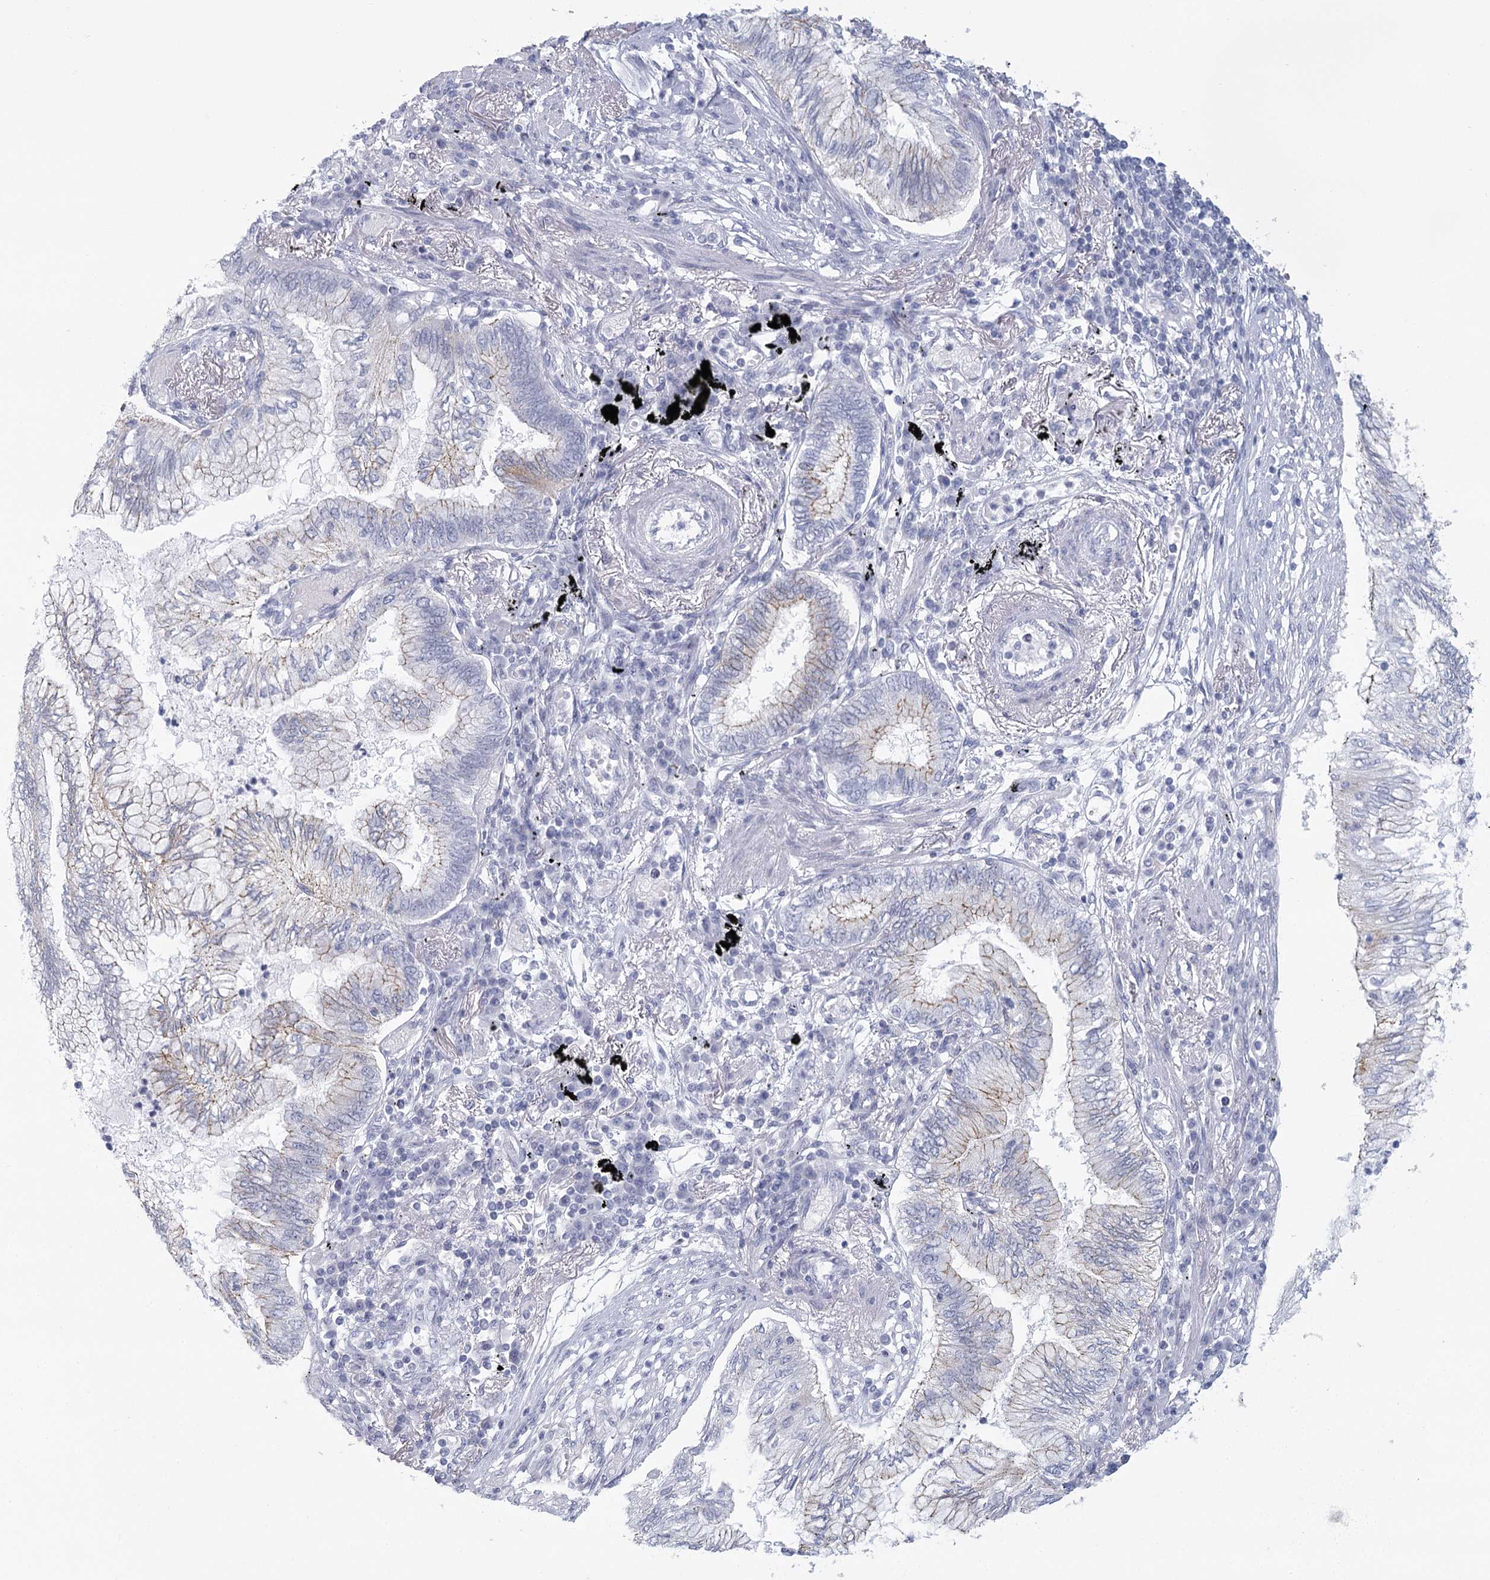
{"staining": {"intensity": "weak", "quantity": "<25%", "location": "cytoplasmic/membranous"}, "tissue": "lung cancer", "cell_type": "Tumor cells", "image_type": "cancer", "snomed": [{"axis": "morphology", "description": "Normal tissue, NOS"}, {"axis": "morphology", "description": "Adenocarcinoma, NOS"}, {"axis": "topography", "description": "Bronchus"}, {"axis": "topography", "description": "Lung"}], "caption": "This is an immunohistochemistry (IHC) histopathology image of lung adenocarcinoma. There is no expression in tumor cells.", "gene": "WNT8B", "patient": {"sex": "female", "age": 70}}